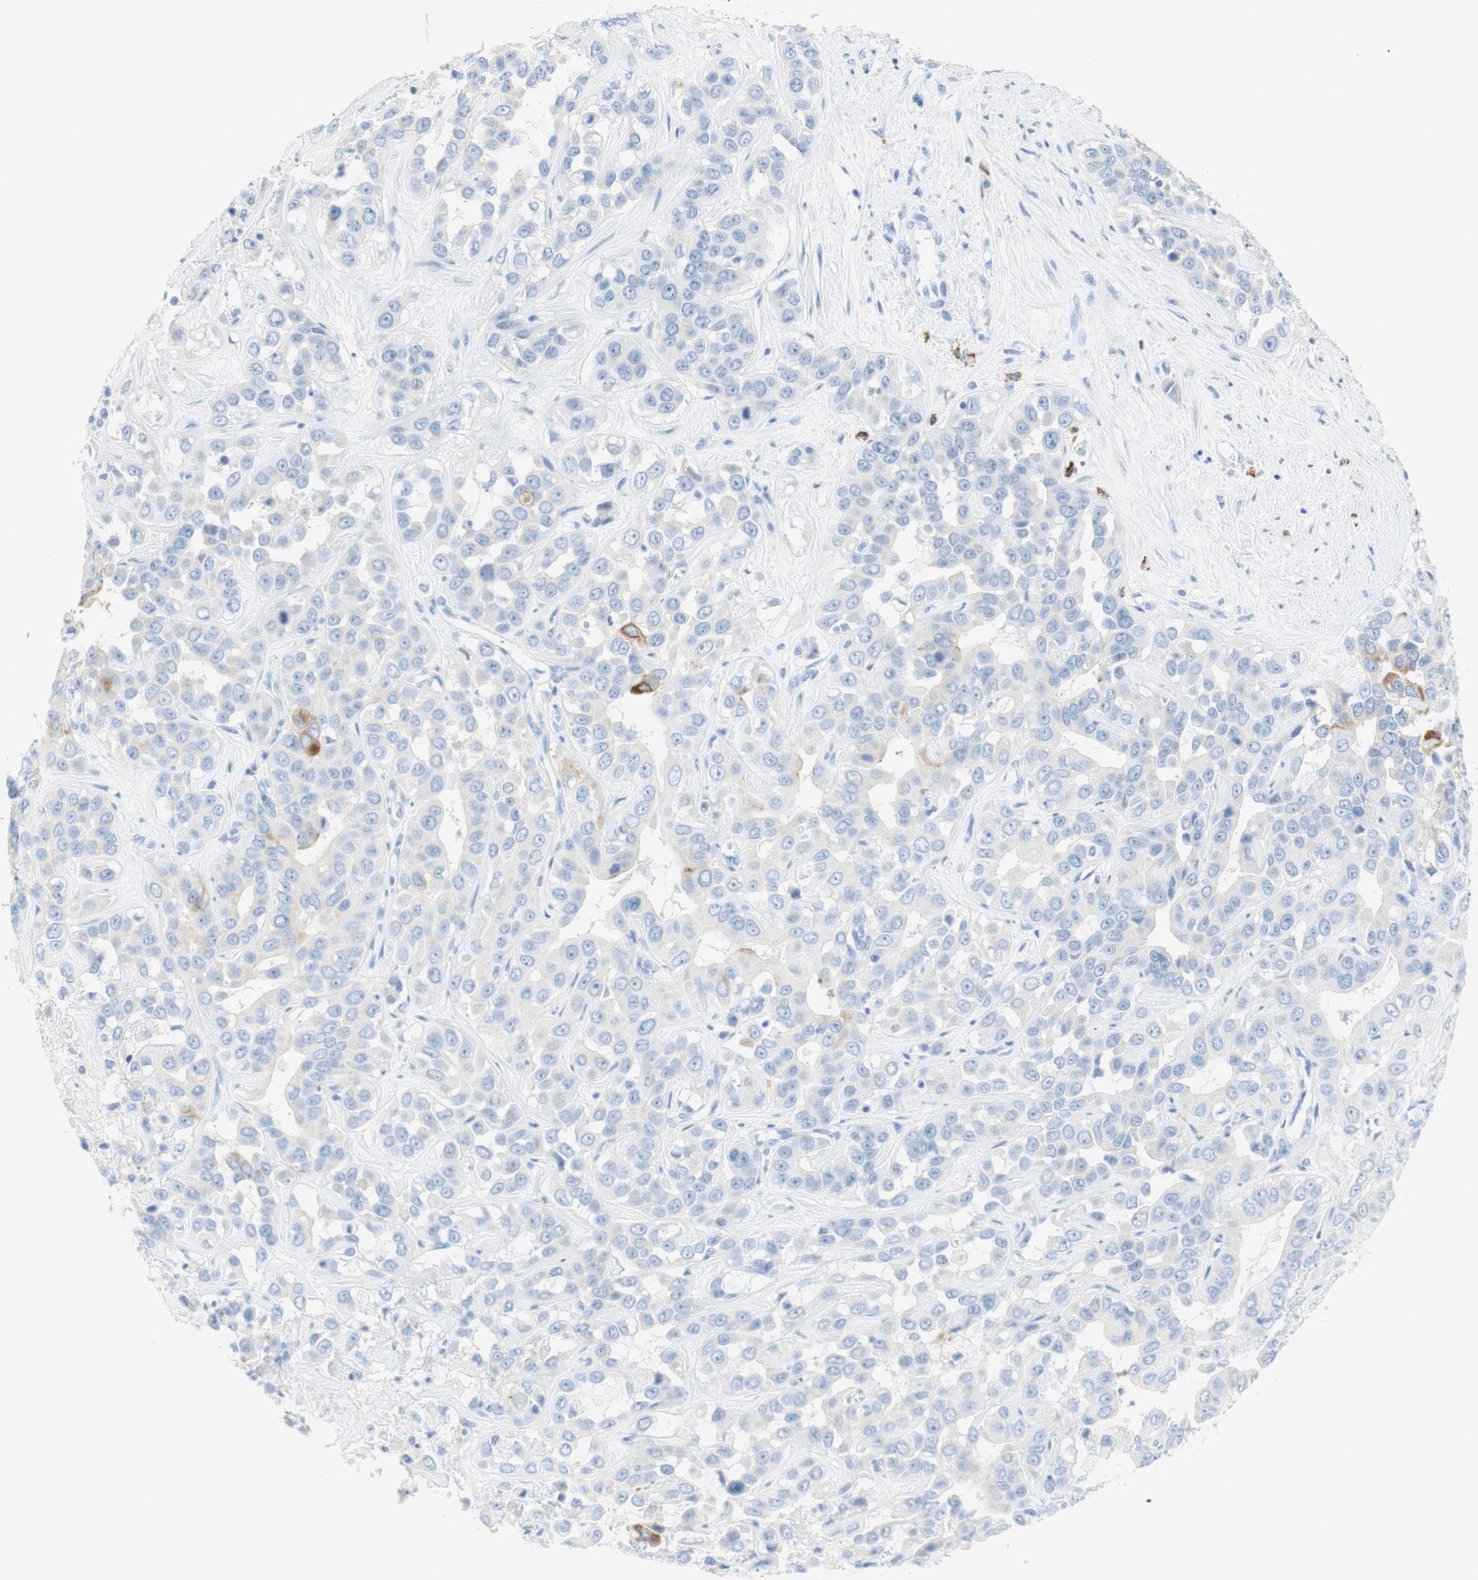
{"staining": {"intensity": "negative", "quantity": "none", "location": "none"}, "tissue": "liver cancer", "cell_type": "Tumor cells", "image_type": "cancer", "snomed": [{"axis": "morphology", "description": "Cholangiocarcinoma"}, {"axis": "topography", "description": "Liver"}], "caption": "High power microscopy photomicrograph of an immunohistochemistry (IHC) micrograph of liver cancer, revealing no significant staining in tumor cells.", "gene": "CEACAM1", "patient": {"sex": "female", "age": 52}}